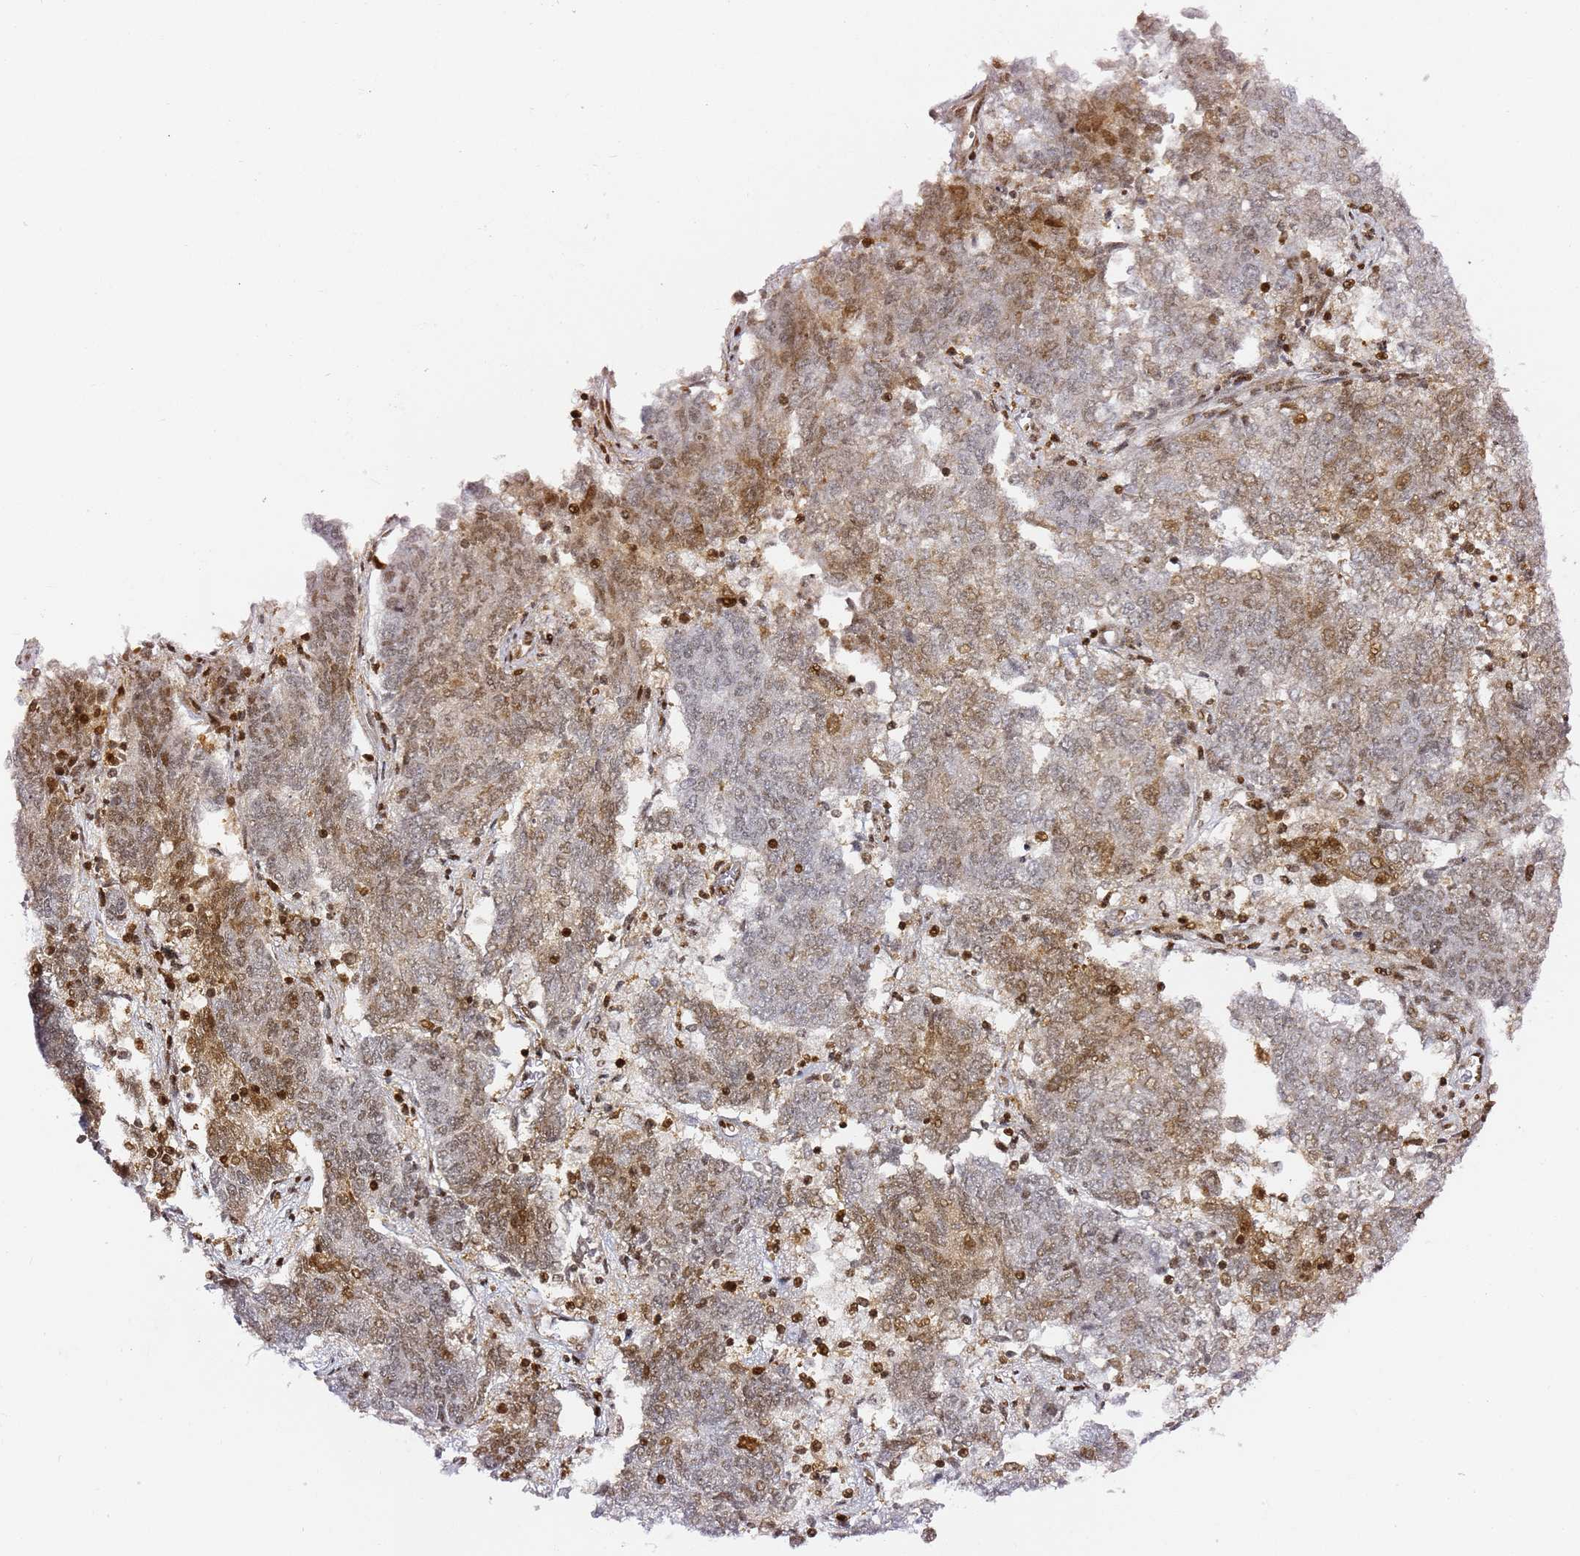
{"staining": {"intensity": "moderate", "quantity": "25%-75%", "location": "nuclear"}, "tissue": "endometrial cancer", "cell_type": "Tumor cells", "image_type": "cancer", "snomed": [{"axis": "morphology", "description": "Adenocarcinoma, NOS"}, {"axis": "topography", "description": "Endometrium"}], "caption": "The immunohistochemical stain labels moderate nuclear expression in tumor cells of endometrial cancer tissue. Nuclei are stained in blue.", "gene": "GBP2", "patient": {"sex": "female", "age": 80}}